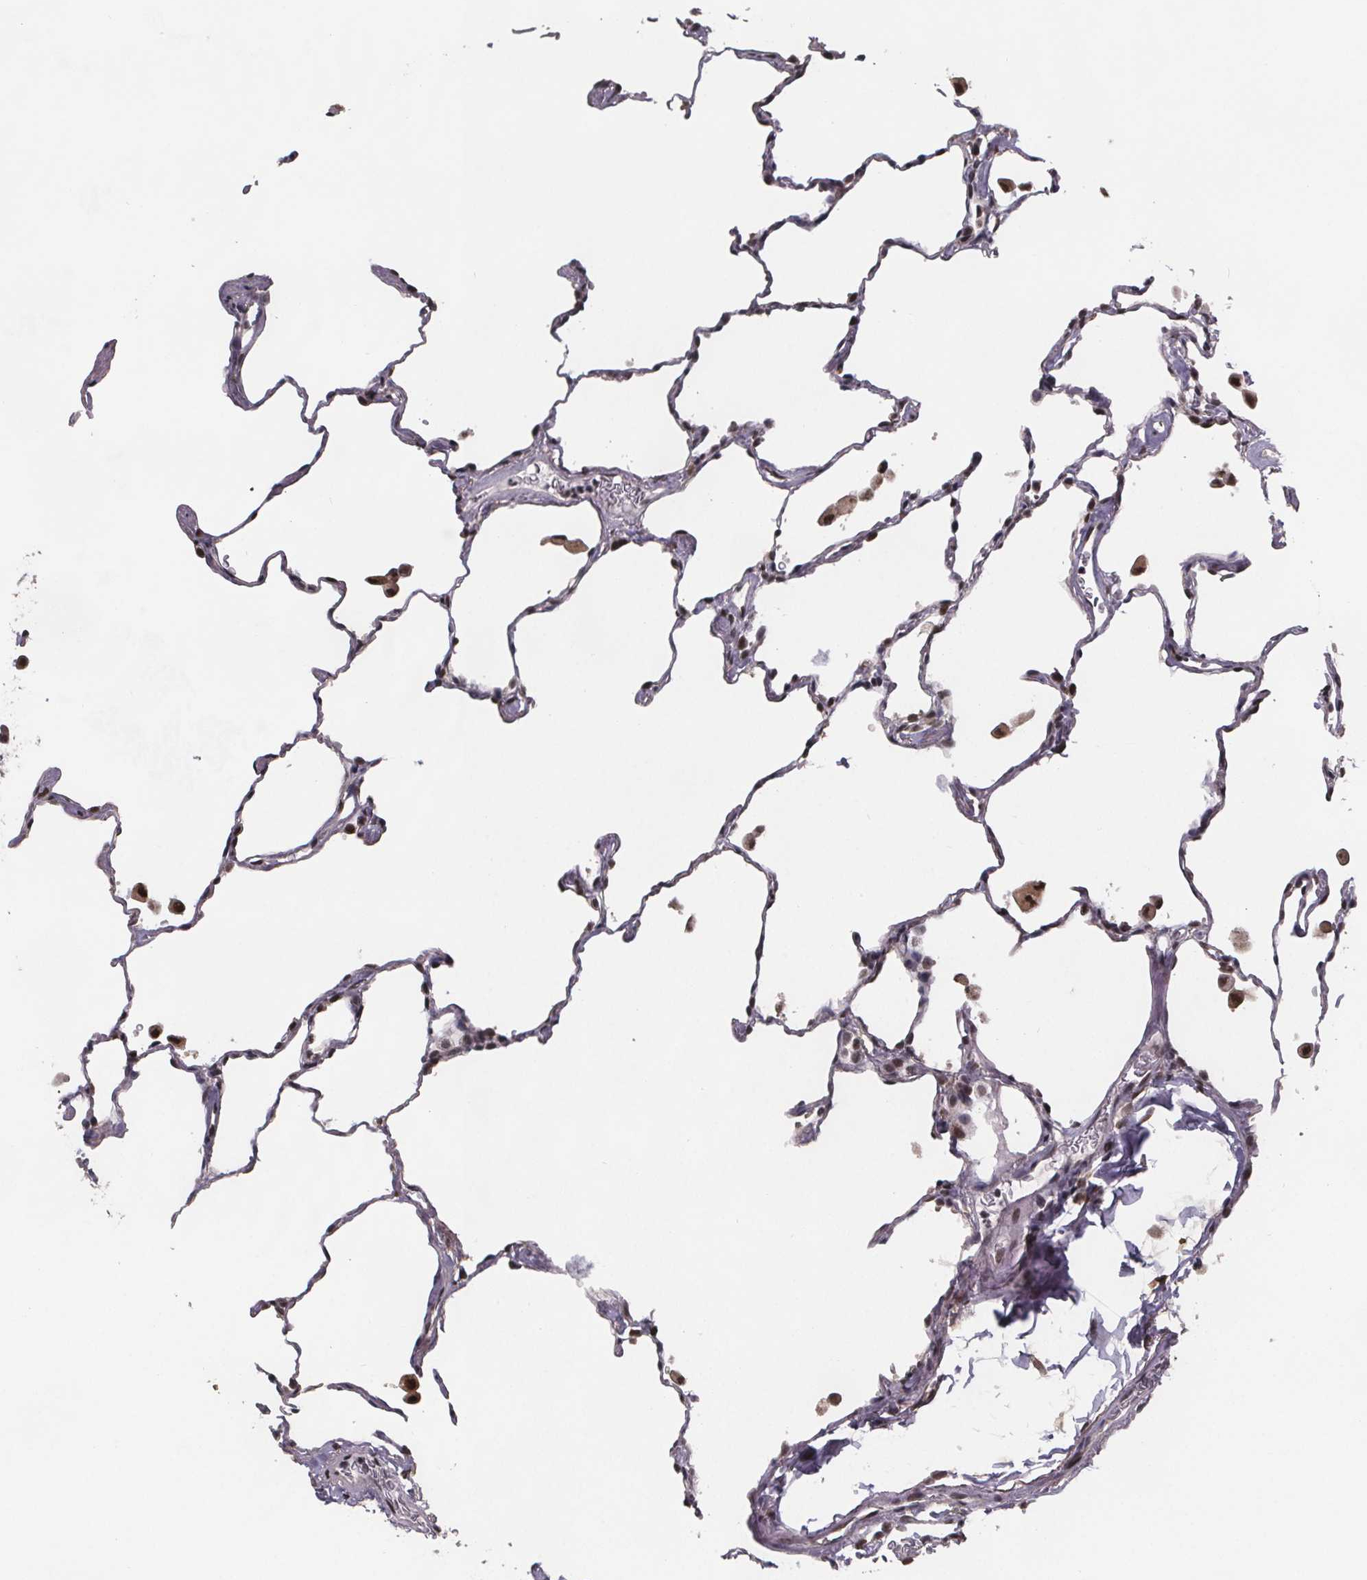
{"staining": {"intensity": "weak", "quantity": "<25%", "location": "nuclear"}, "tissue": "lung", "cell_type": "Alveolar cells", "image_type": "normal", "snomed": [{"axis": "morphology", "description": "Normal tissue, NOS"}, {"axis": "topography", "description": "Lung"}], "caption": "Lung was stained to show a protein in brown. There is no significant staining in alveolar cells. (DAB (3,3'-diaminobenzidine) IHC with hematoxylin counter stain).", "gene": "U2SURP", "patient": {"sex": "female", "age": 47}}